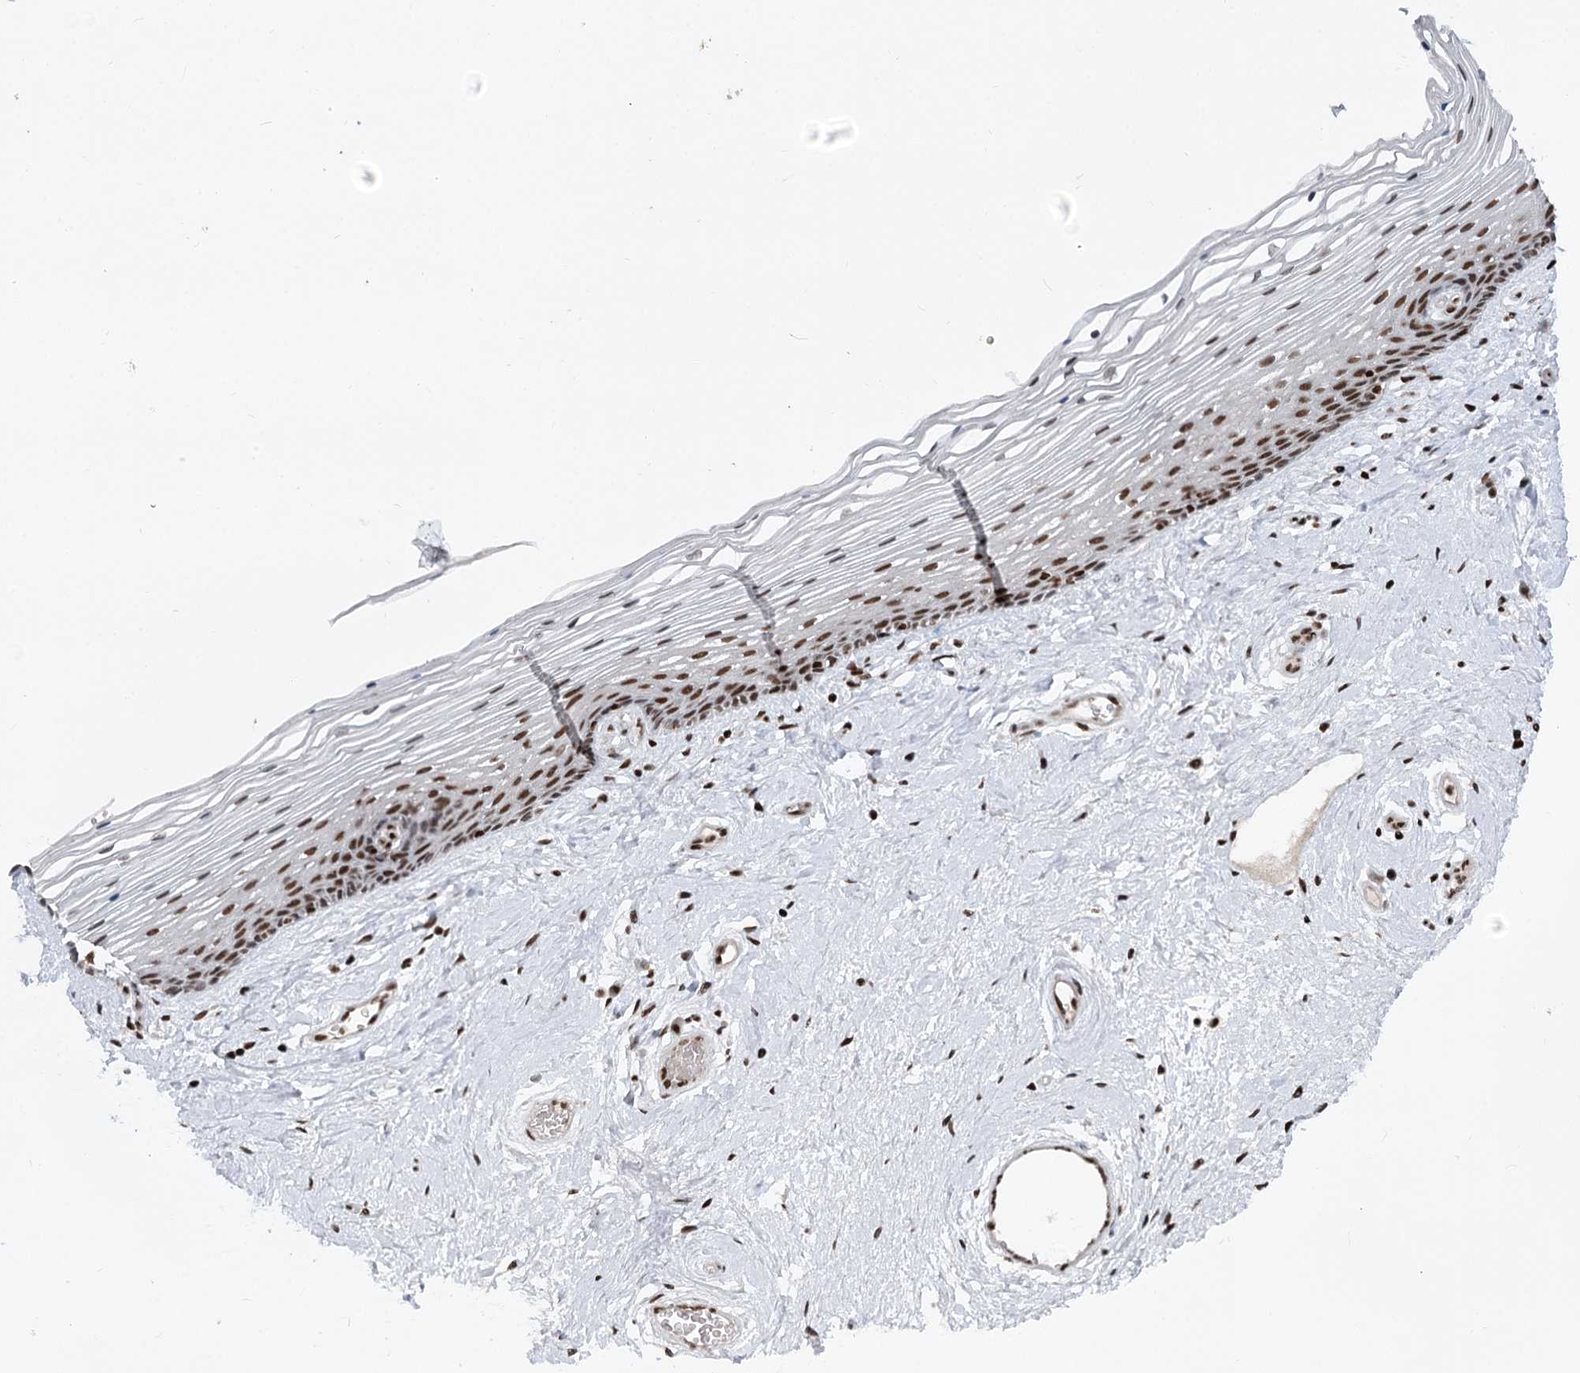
{"staining": {"intensity": "strong", "quantity": ">75%", "location": "nuclear"}, "tissue": "vagina", "cell_type": "Squamous epithelial cells", "image_type": "normal", "snomed": [{"axis": "morphology", "description": "Normal tissue, NOS"}, {"axis": "topography", "description": "Vagina"}], "caption": "DAB (3,3'-diaminobenzidine) immunohistochemical staining of normal human vagina shows strong nuclear protein staining in approximately >75% of squamous epithelial cells. (DAB IHC with brightfield microscopy, high magnification).", "gene": "CGGBP1", "patient": {"sex": "female", "age": 46}}